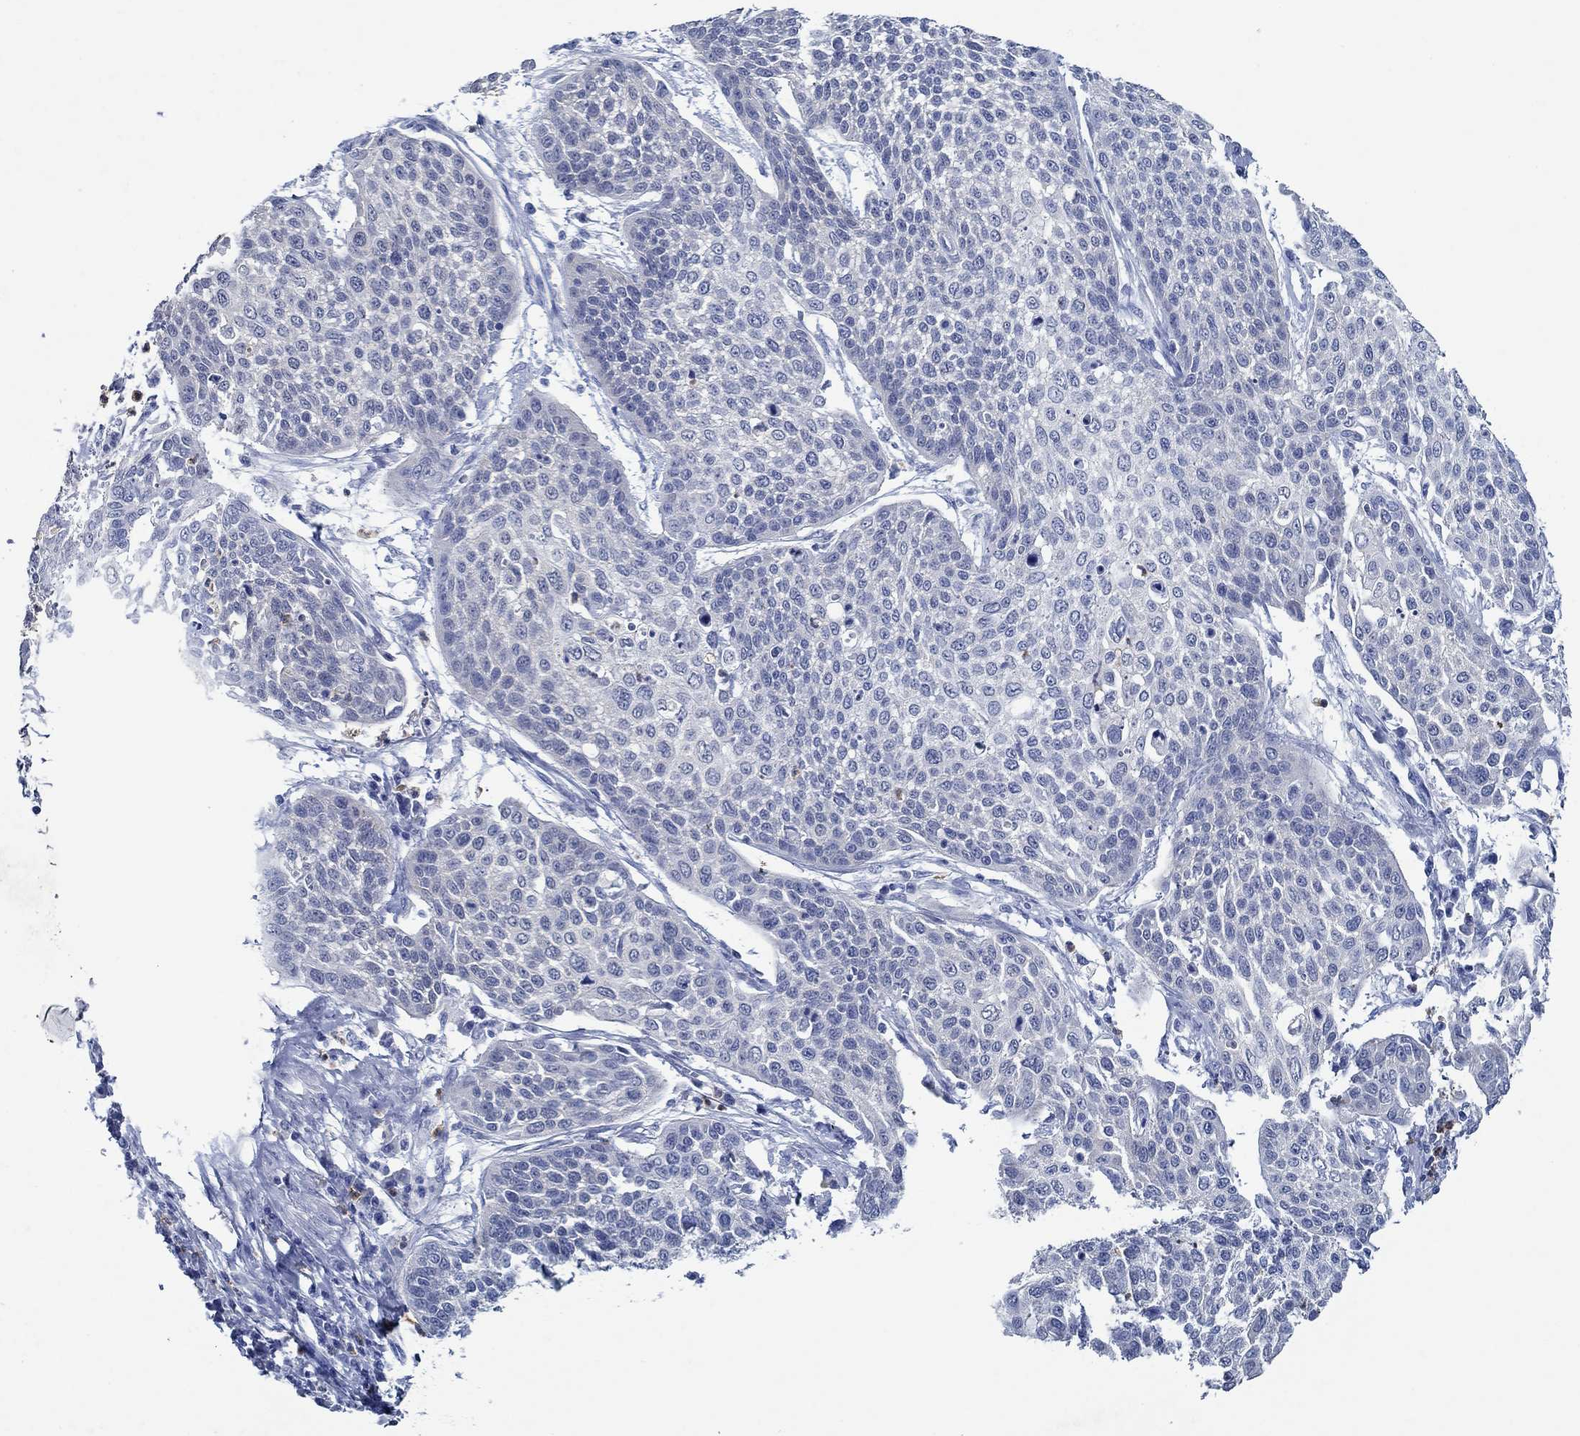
{"staining": {"intensity": "negative", "quantity": "none", "location": "none"}, "tissue": "cervical cancer", "cell_type": "Tumor cells", "image_type": "cancer", "snomed": [{"axis": "morphology", "description": "Squamous cell carcinoma, NOS"}, {"axis": "topography", "description": "Cervix"}], "caption": "Immunohistochemical staining of squamous cell carcinoma (cervical) reveals no significant expression in tumor cells.", "gene": "ZNF671", "patient": {"sex": "female", "age": 34}}